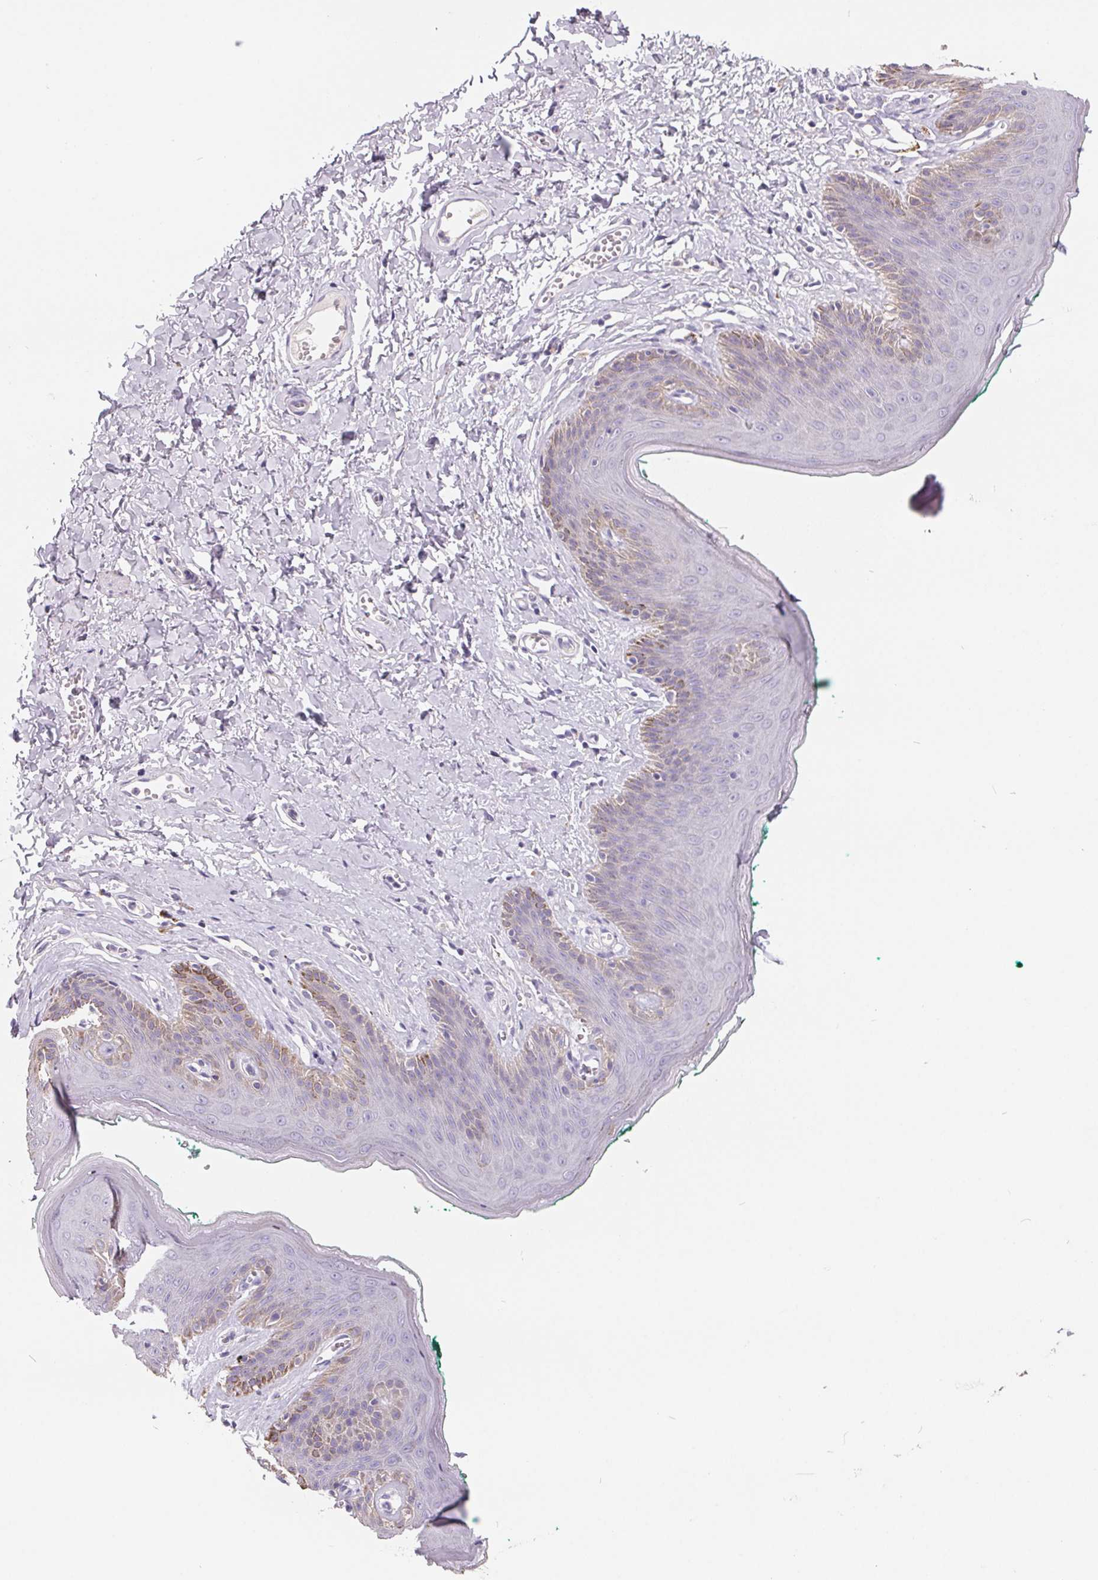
{"staining": {"intensity": "moderate", "quantity": "<25%", "location": "cytoplasmic/membranous"}, "tissue": "skin", "cell_type": "Epidermal cells", "image_type": "normal", "snomed": [{"axis": "morphology", "description": "Normal tissue, NOS"}, {"axis": "topography", "description": "Vulva"}, {"axis": "topography", "description": "Peripheral nerve tissue"}], "caption": "Skin stained with a brown dye demonstrates moderate cytoplasmic/membranous positive positivity in about <25% of epidermal cells.", "gene": "FDX1", "patient": {"sex": "female", "age": 66}}